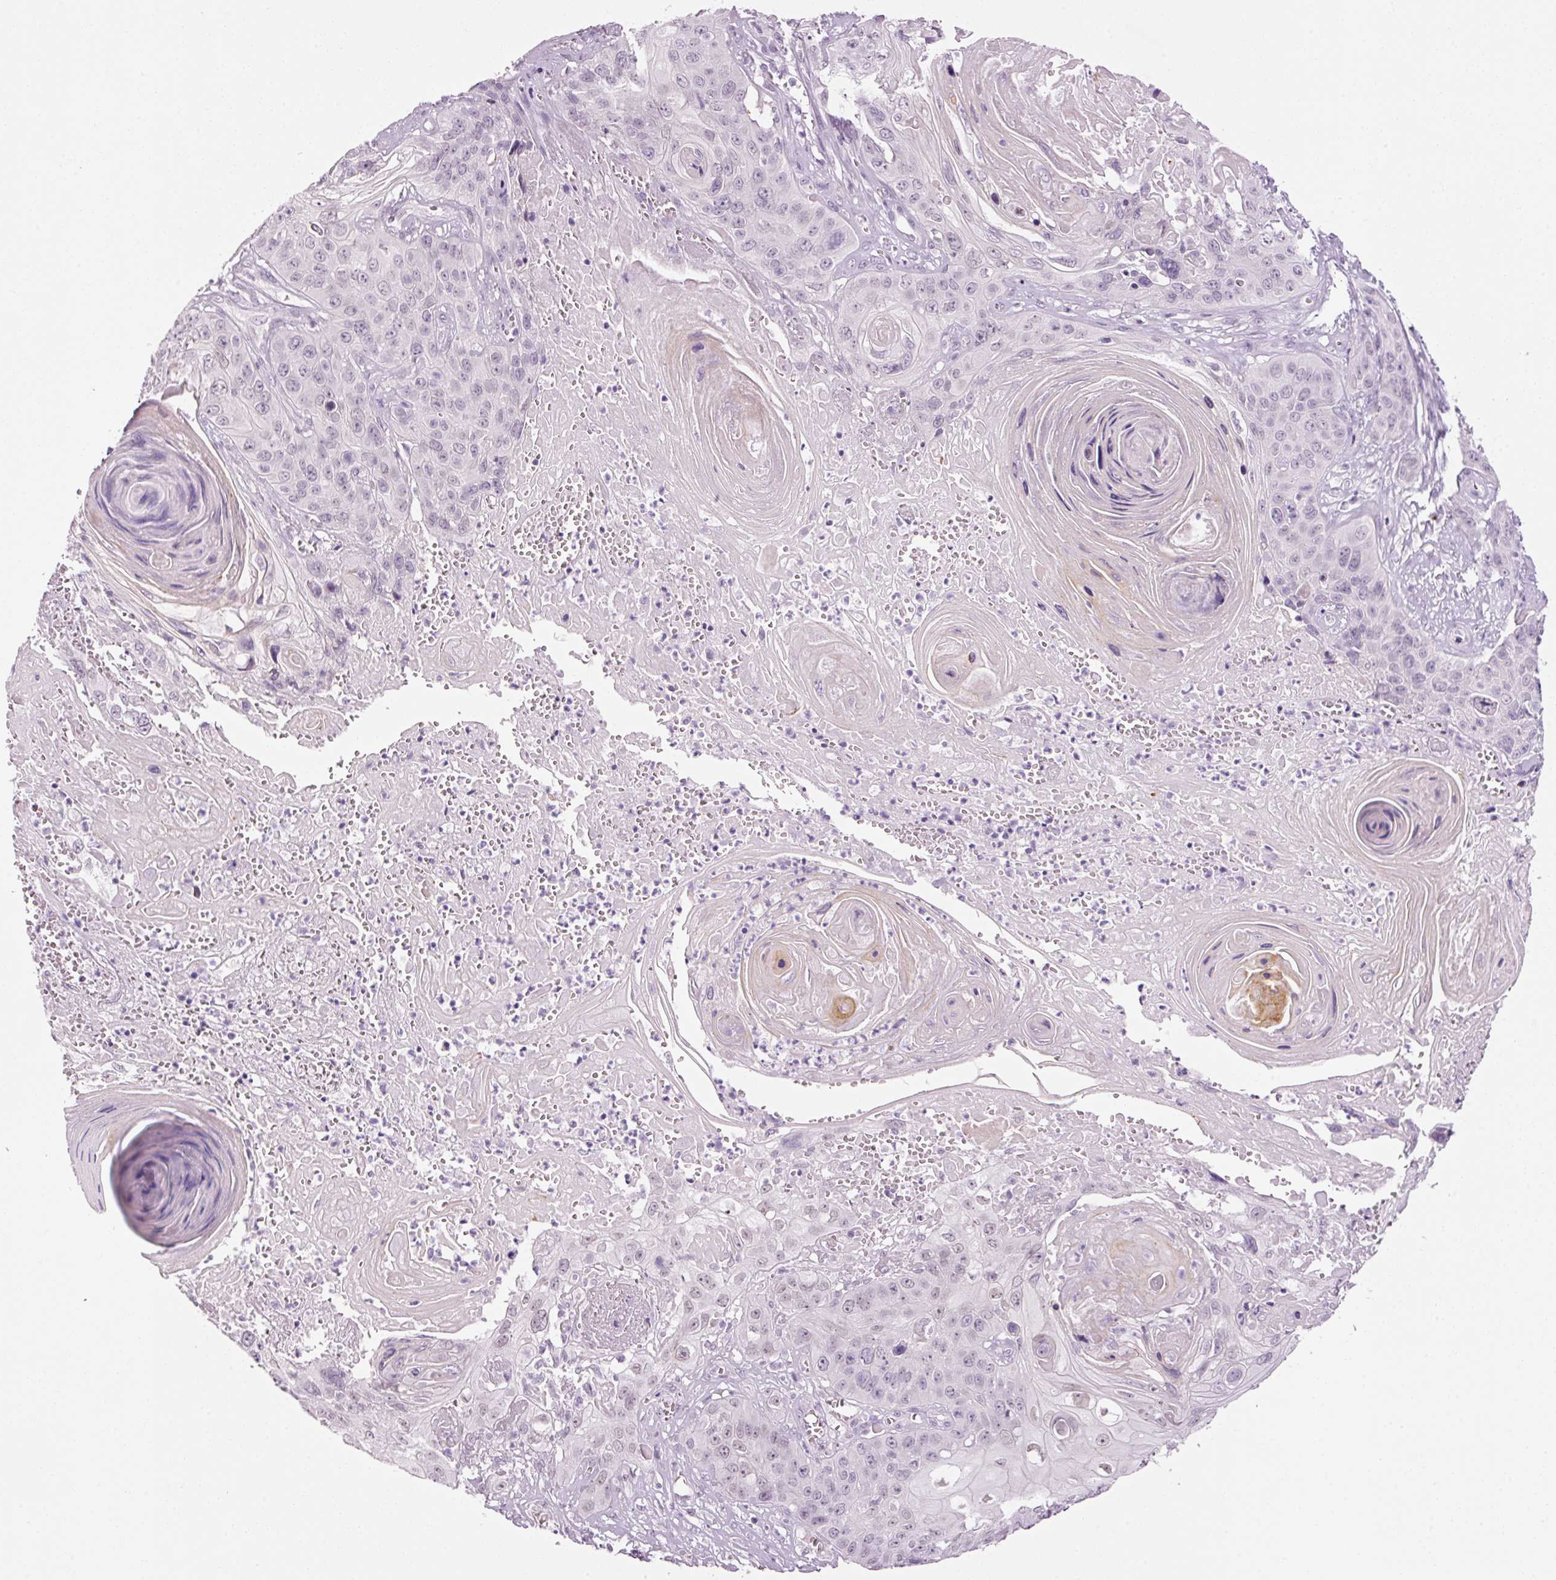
{"staining": {"intensity": "weak", "quantity": "<25%", "location": "nuclear"}, "tissue": "skin cancer", "cell_type": "Tumor cells", "image_type": "cancer", "snomed": [{"axis": "morphology", "description": "Squamous cell carcinoma, NOS"}, {"axis": "topography", "description": "Skin"}], "caption": "The histopathology image exhibits no staining of tumor cells in skin cancer (squamous cell carcinoma).", "gene": "ANKRD20A1", "patient": {"sex": "male", "age": 55}}